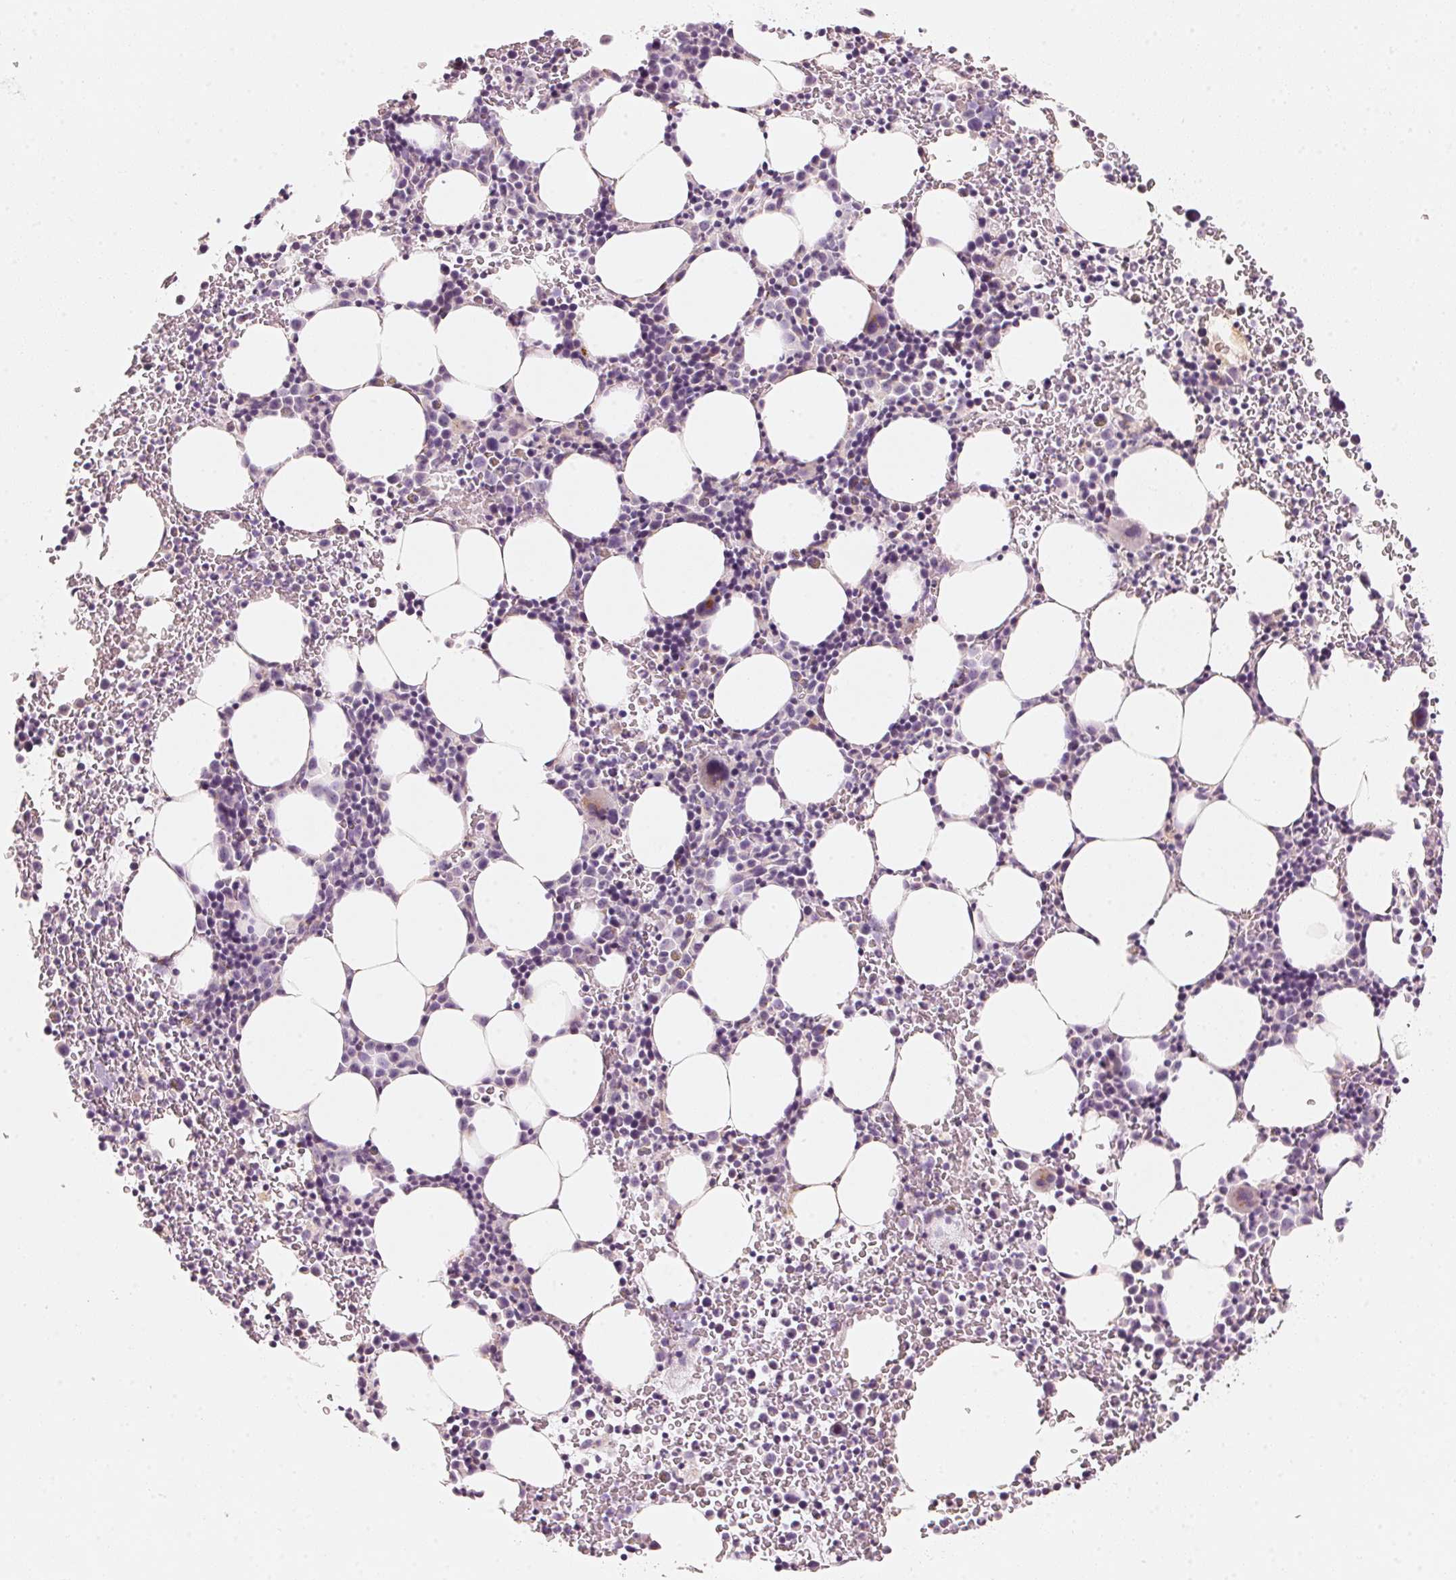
{"staining": {"intensity": "negative", "quantity": "none", "location": "none"}, "tissue": "bone marrow", "cell_type": "Hematopoietic cells", "image_type": "normal", "snomed": [{"axis": "morphology", "description": "Normal tissue, NOS"}, {"axis": "topography", "description": "Bone marrow"}], "caption": "IHC image of unremarkable bone marrow stained for a protein (brown), which shows no expression in hematopoietic cells.", "gene": "DRAM2", "patient": {"sex": "male", "age": 58}}